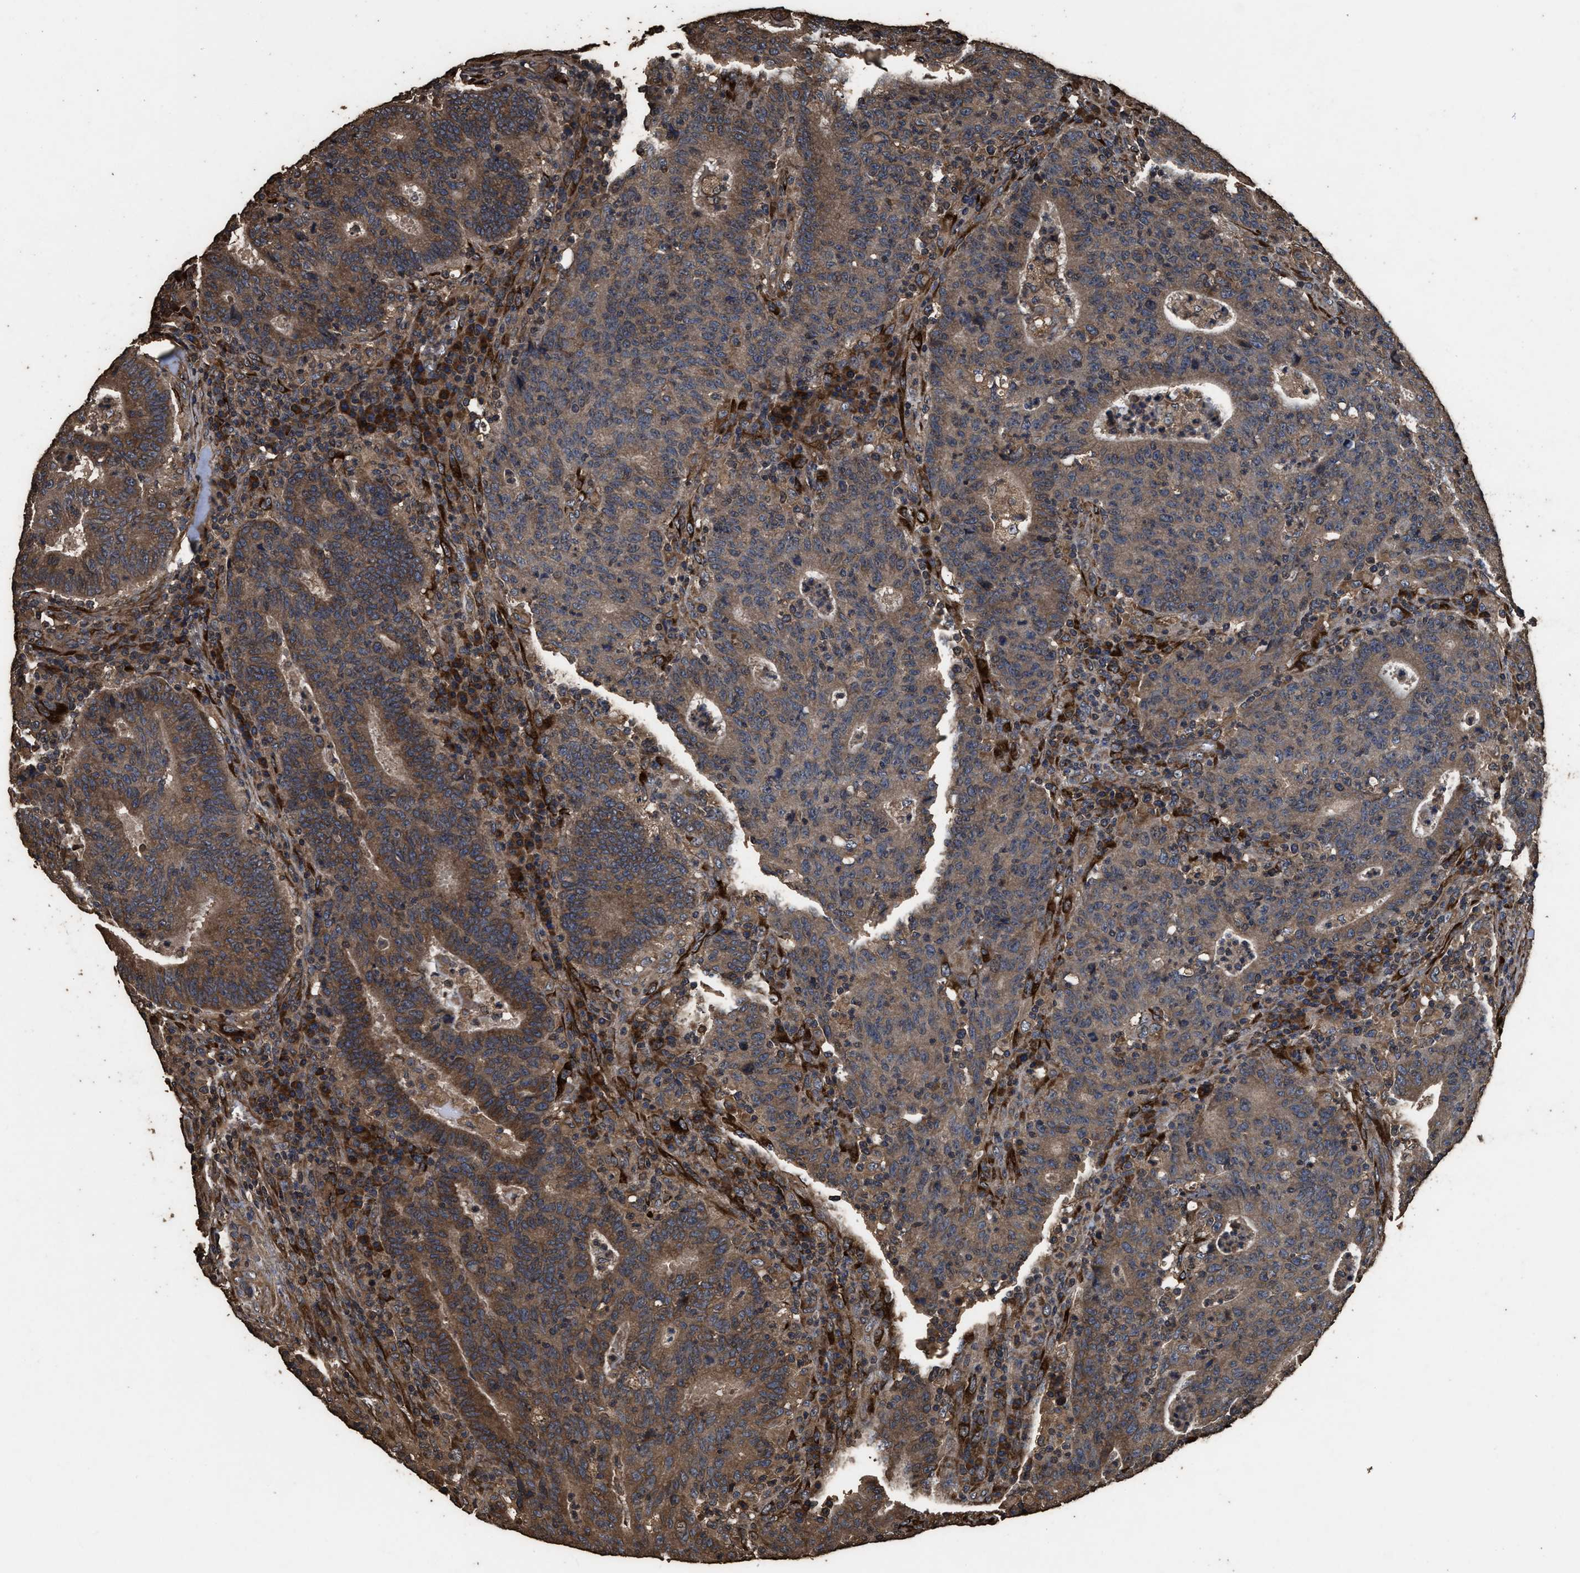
{"staining": {"intensity": "strong", "quantity": ">75%", "location": "cytoplasmic/membranous"}, "tissue": "colorectal cancer", "cell_type": "Tumor cells", "image_type": "cancer", "snomed": [{"axis": "morphology", "description": "Adenocarcinoma, NOS"}, {"axis": "topography", "description": "Colon"}], "caption": "Strong cytoplasmic/membranous expression for a protein is seen in about >75% of tumor cells of adenocarcinoma (colorectal) using immunohistochemistry (IHC).", "gene": "ZMYND19", "patient": {"sex": "female", "age": 75}}